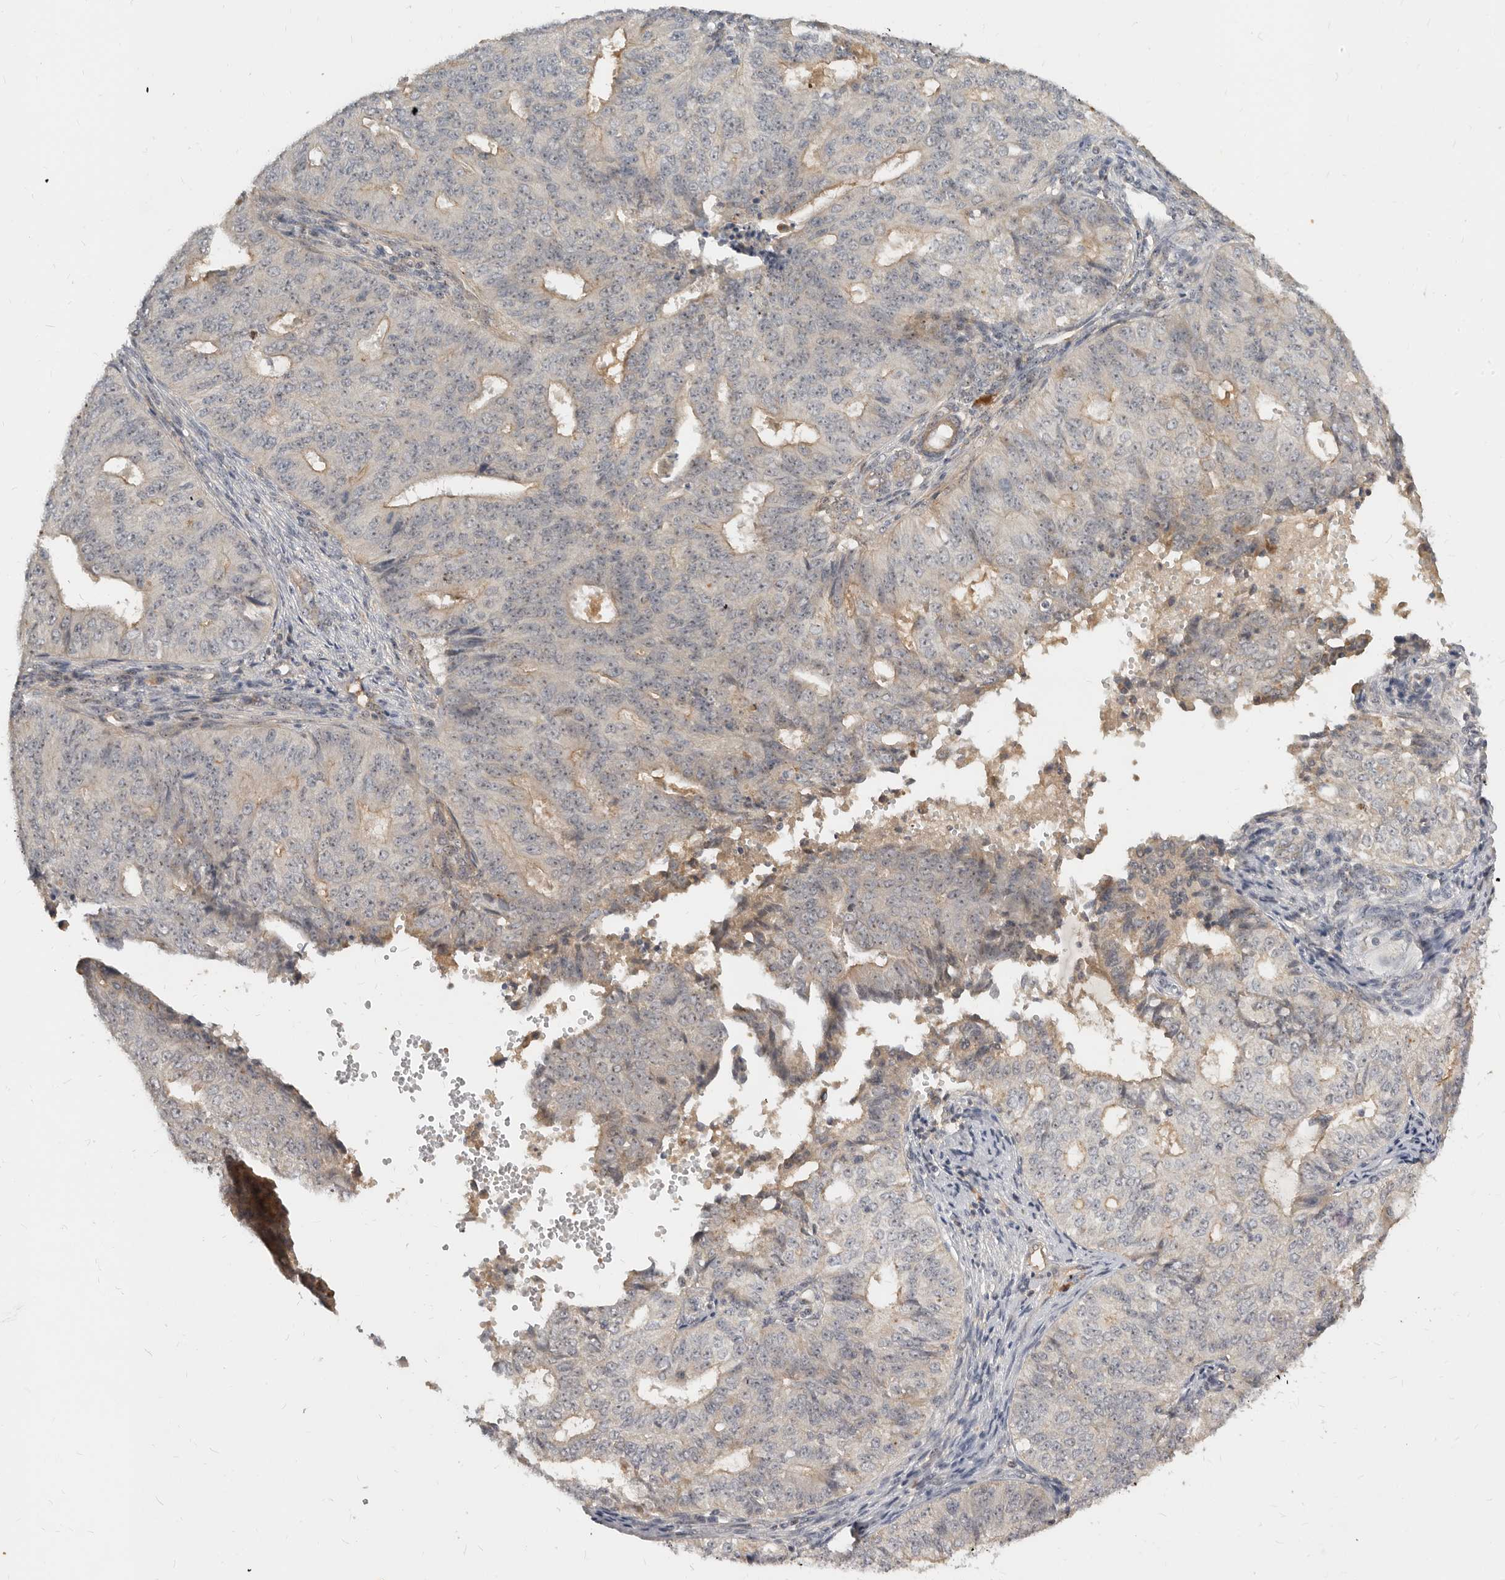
{"staining": {"intensity": "weak", "quantity": "<25%", "location": "cytoplasmic/membranous"}, "tissue": "endometrial cancer", "cell_type": "Tumor cells", "image_type": "cancer", "snomed": [{"axis": "morphology", "description": "Adenocarcinoma, NOS"}, {"axis": "topography", "description": "Endometrium"}], "caption": "Immunohistochemistry (IHC) histopathology image of neoplastic tissue: endometrial adenocarcinoma stained with DAB (3,3'-diaminobenzidine) reveals no significant protein staining in tumor cells.", "gene": "MICALL2", "patient": {"sex": "female", "age": 32}}